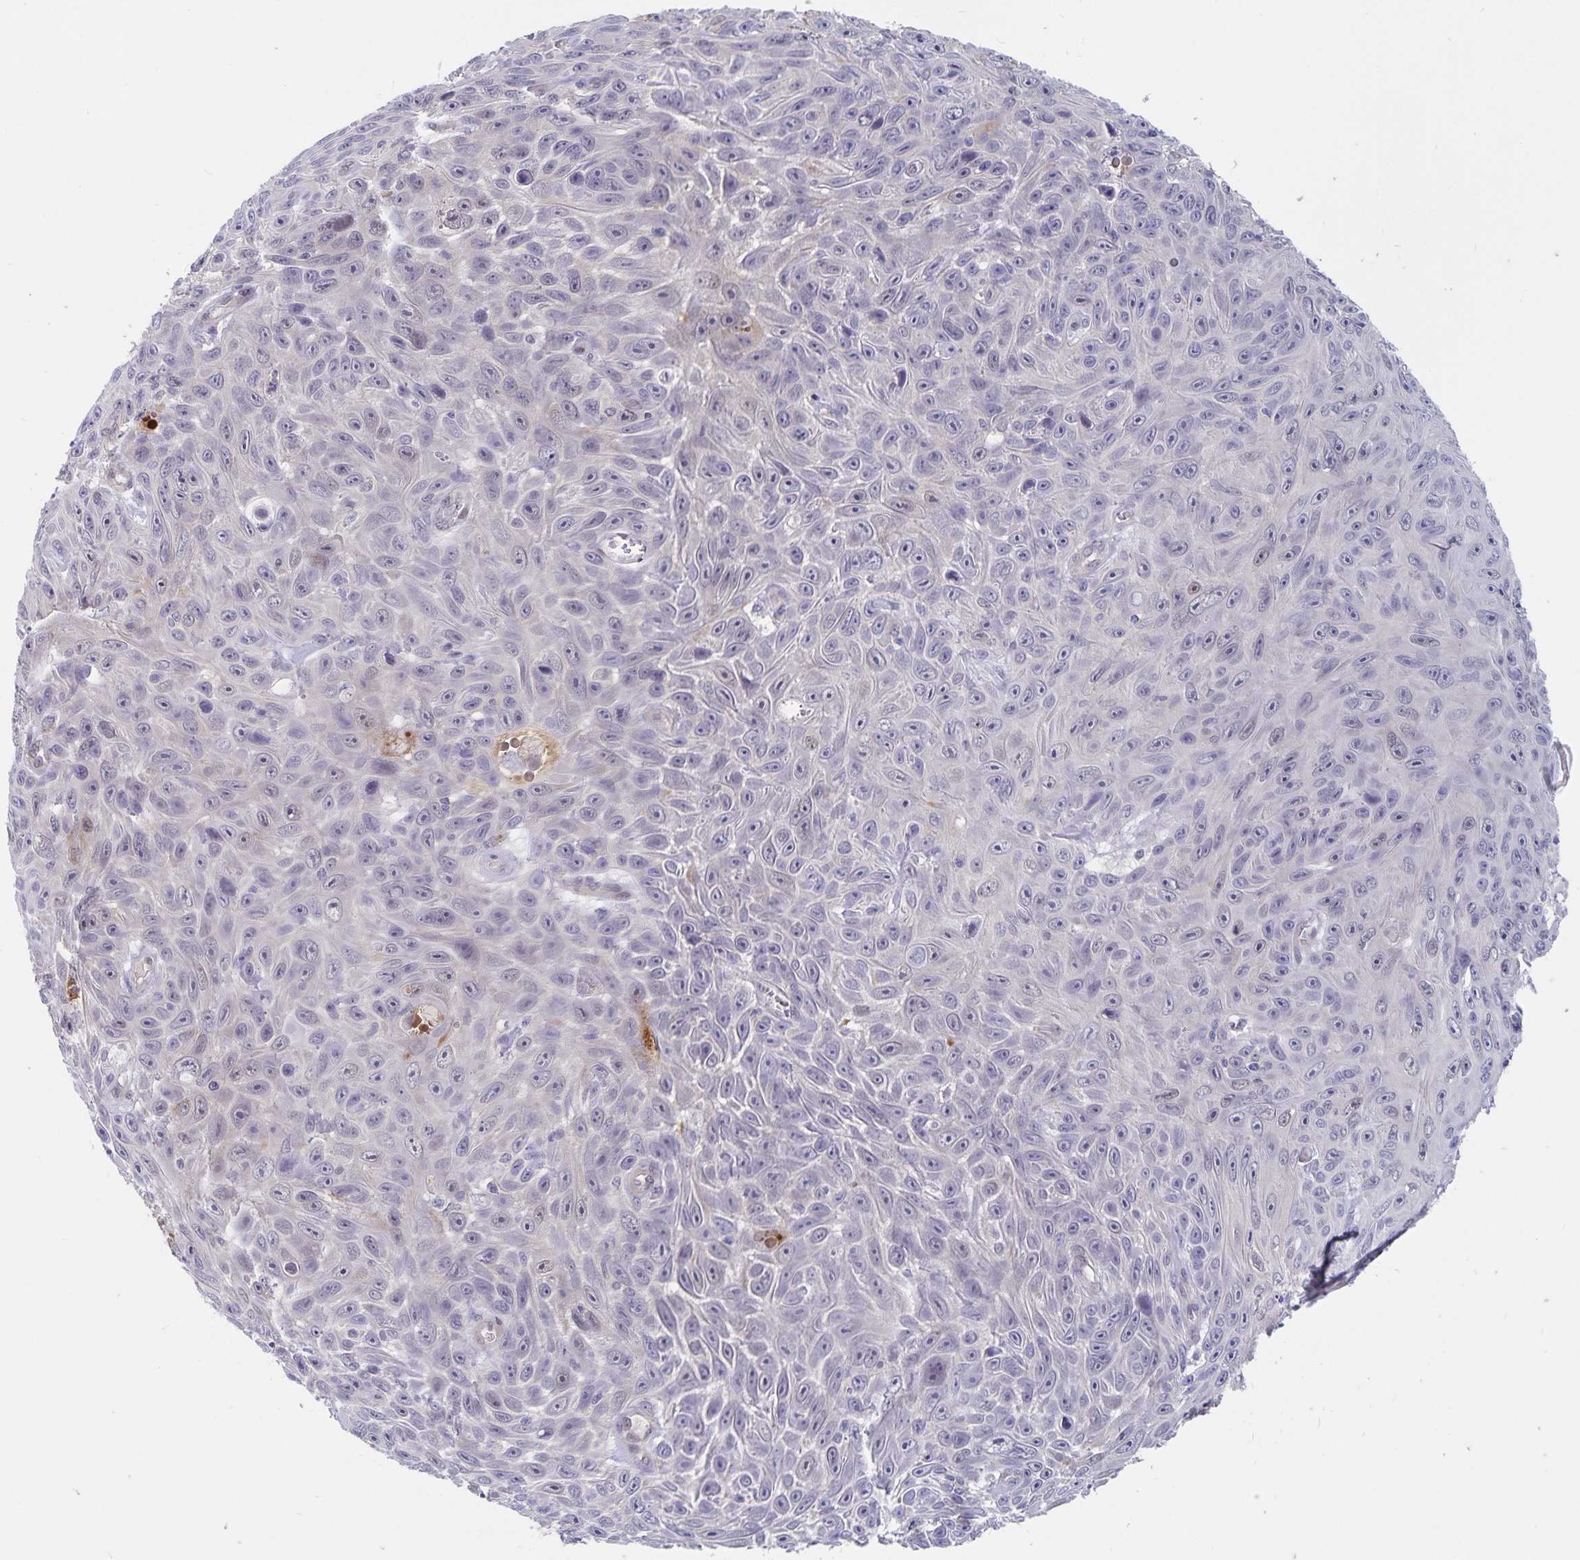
{"staining": {"intensity": "negative", "quantity": "none", "location": "none"}, "tissue": "skin cancer", "cell_type": "Tumor cells", "image_type": "cancer", "snomed": [{"axis": "morphology", "description": "Squamous cell carcinoma, NOS"}, {"axis": "topography", "description": "Skin"}], "caption": "Immunohistochemistry (IHC) of human skin squamous cell carcinoma reveals no staining in tumor cells.", "gene": "BAG6", "patient": {"sex": "male", "age": 82}}